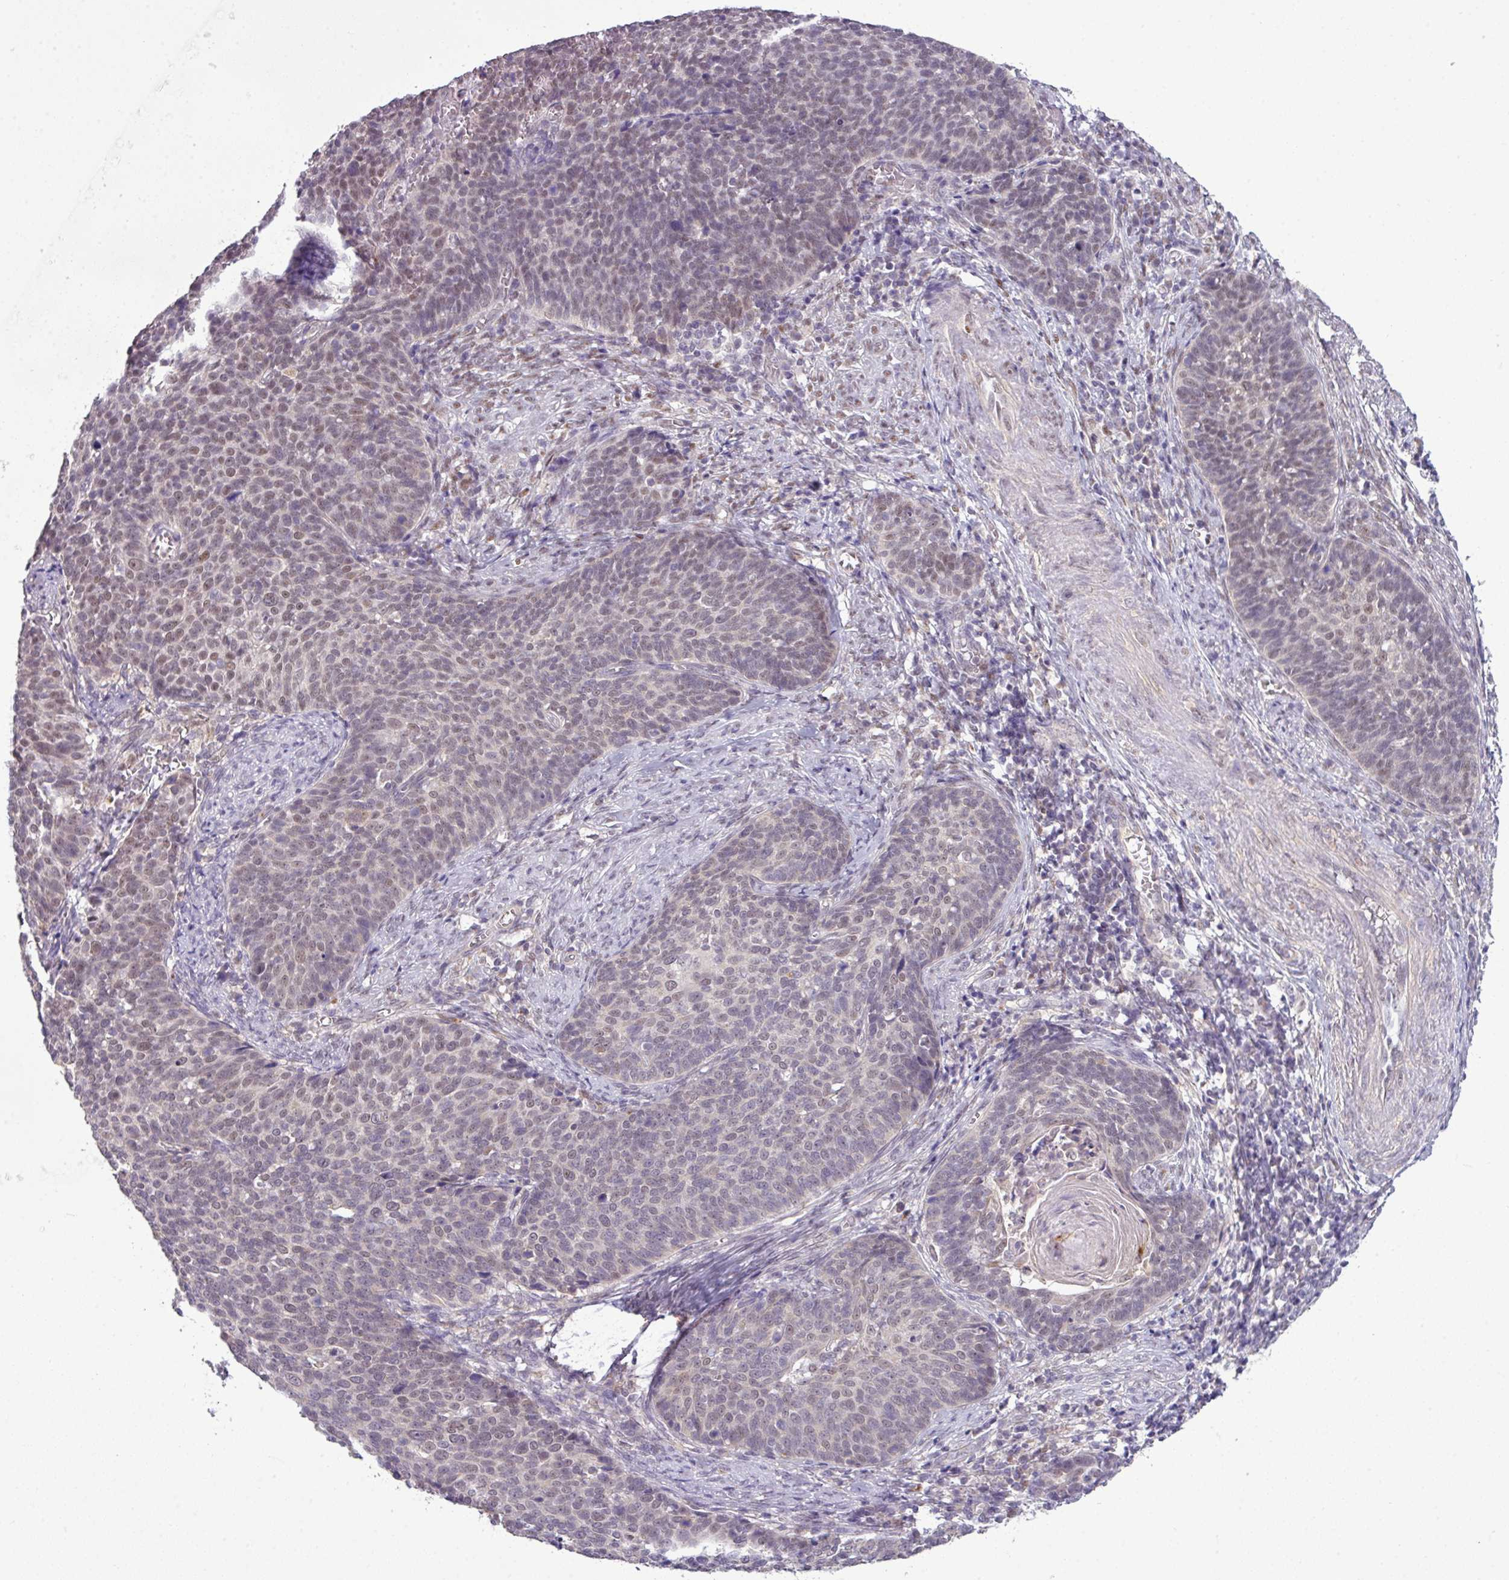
{"staining": {"intensity": "strong", "quantity": "25%-75%", "location": "nuclear"}, "tissue": "cervical cancer", "cell_type": "Tumor cells", "image_type": "cancer", "snomed": [{"axis": "morphology", "description": "Normal tissue, NOS"}, {"axis": "morphology", "description": "Squamous cell carcinoma, NOS"}, {"axis": "topography", "description": "Cervix"}], "caption": "Immunohistochemical staining of cervical squamous cell carcinoma demonstrates high levels of strong nuclear protein expression in about 25%-75% of tumor cells.", "gene": "ZNF217", "patient": {"sex": "female", "age": 39}}